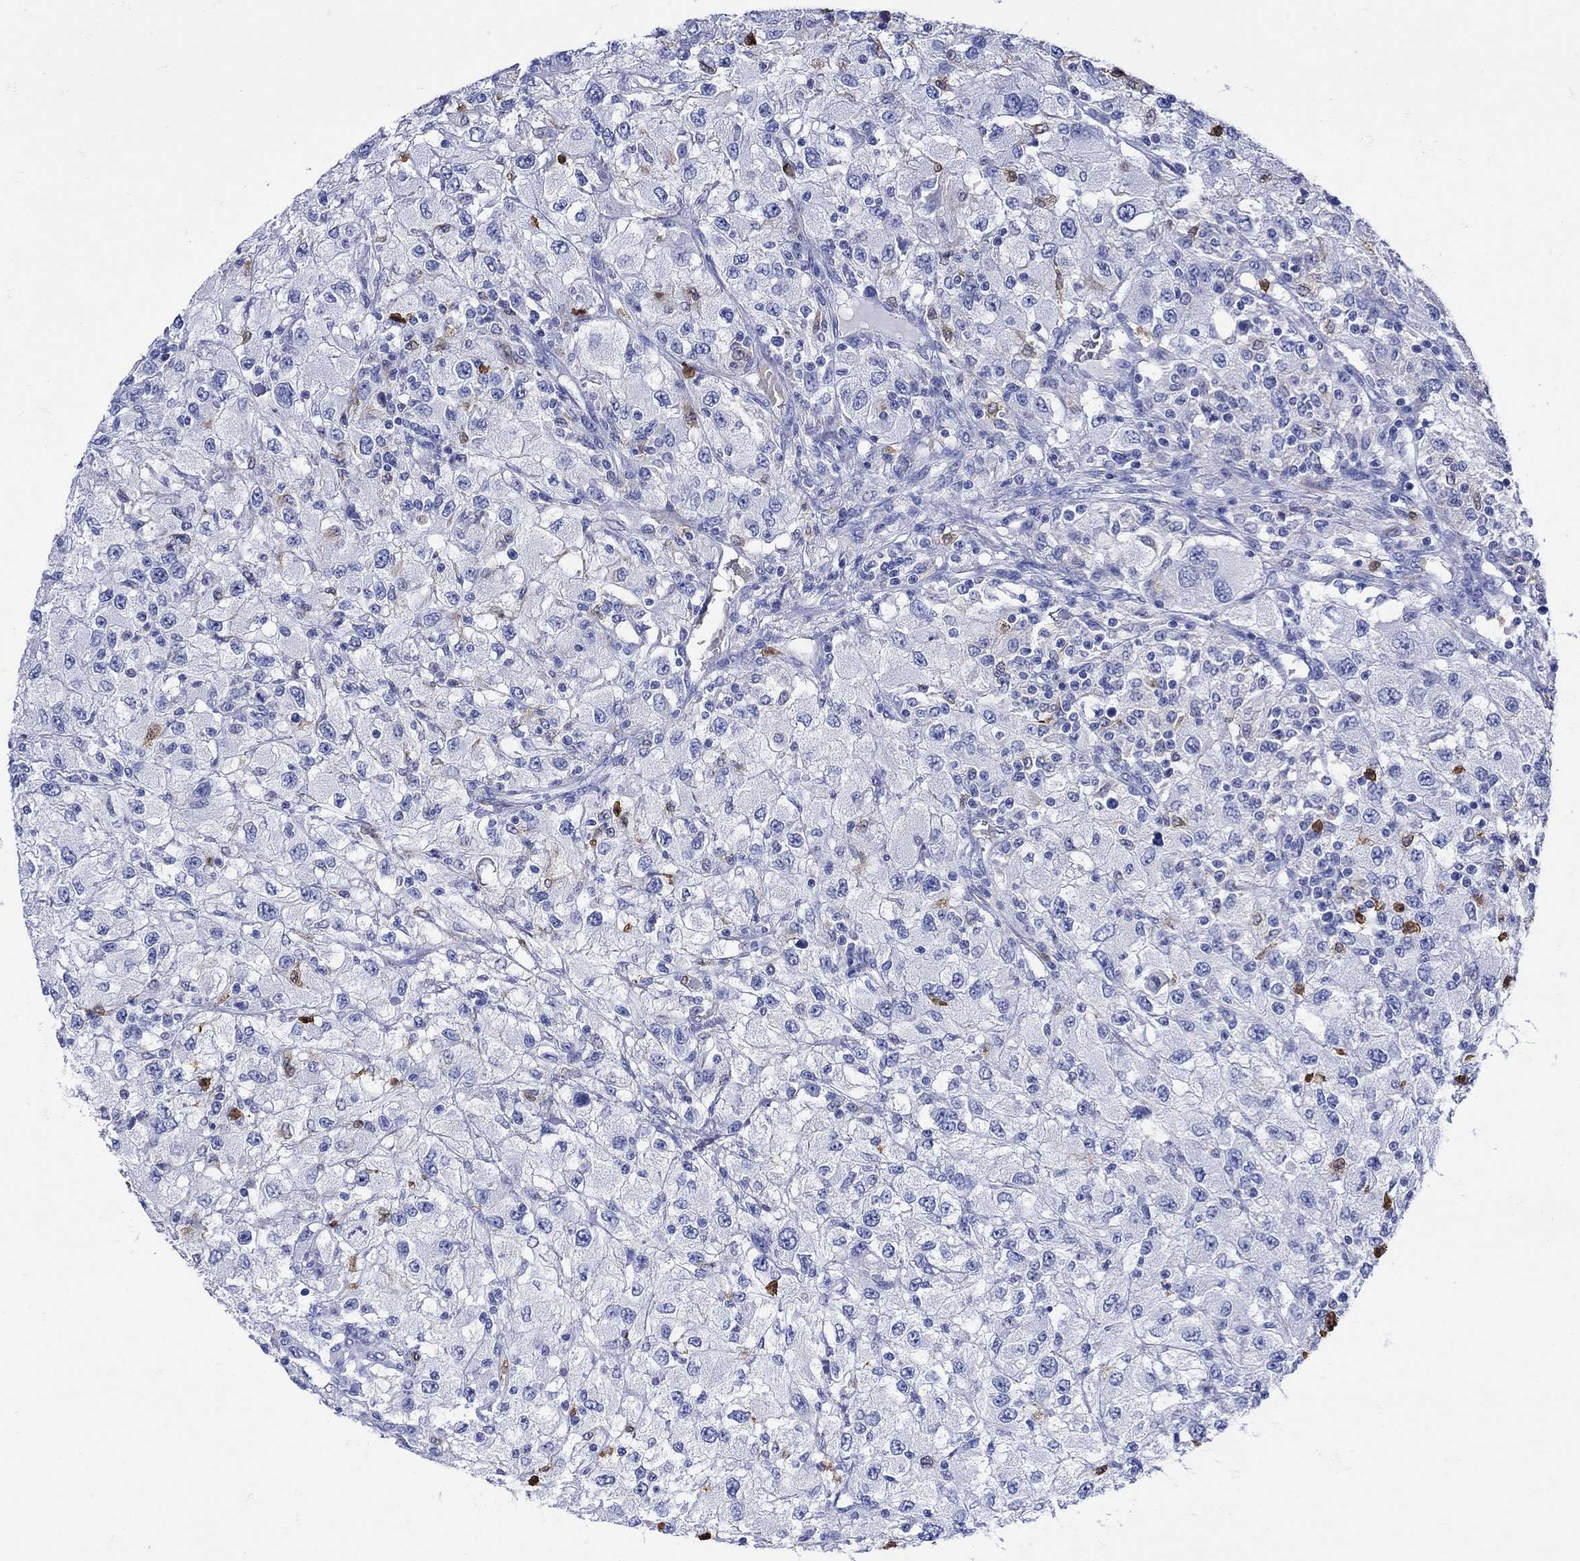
{"staining": {"intensity": "negative", "quantity": "none", "location": "none"}, "tissue": "renal cancer", "cell_type": "Tumor cells", "image_type": "cancer", "snomed": [{"axis": "morphology", "description": "Adenocarcinoma, NOS"}, {"axis": "topography", "description": "Kidney"}], "caption": "Renal cancer (adenocarcinoma) stained for a protein using immunohistochemistry (IHC) exhibits no staining tumor cells.", "gene": "LINGO3", "patient": {"sex": "female", "age": 67}}